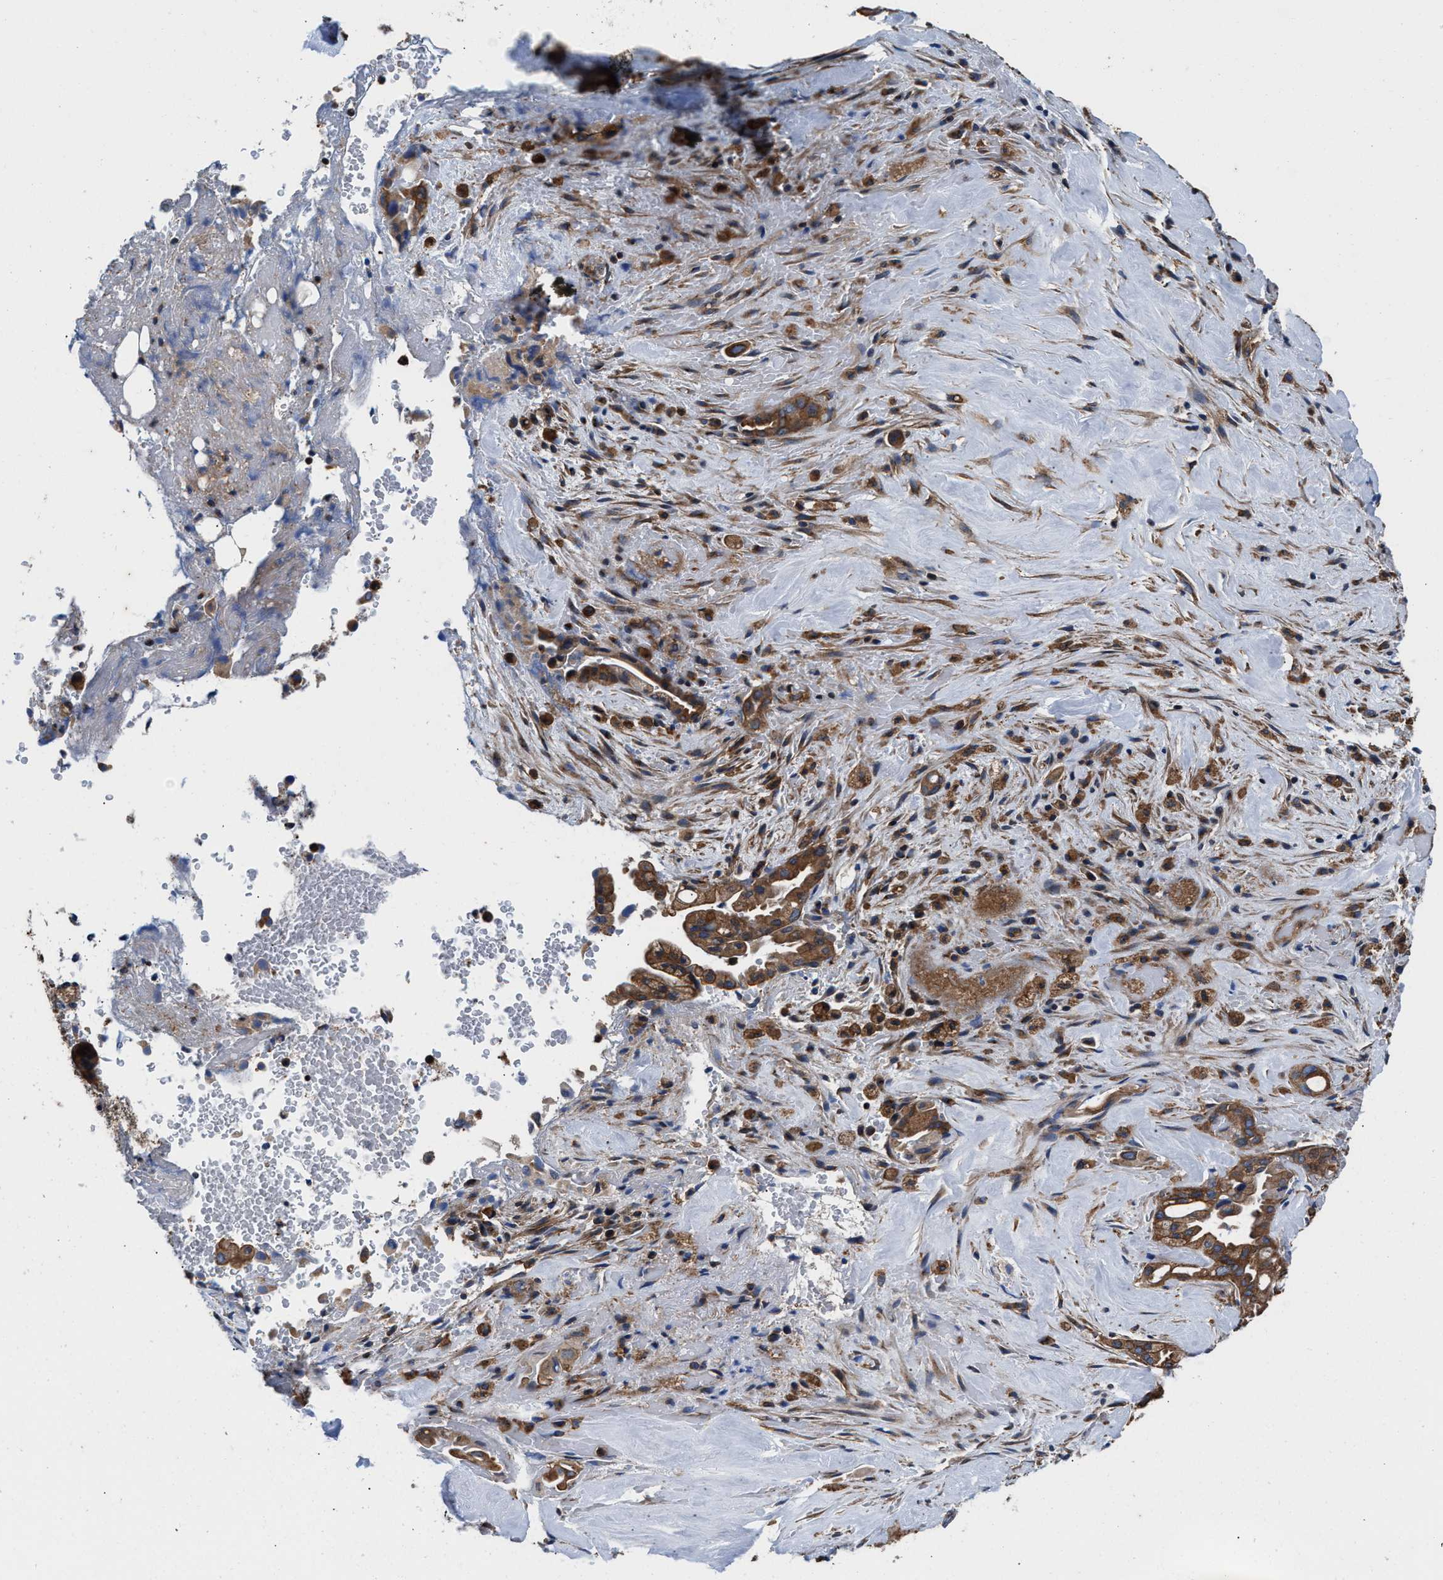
{"staining": {"intensity": "moderate", "quantity": ">75%", "location": "cytoplasmic/membranous"}, "tissue": "liver cancer", "cell_type": "Tumor cells", "image_type": "cancer", "snomed": [{"axis": "morphology", "description": "Cholangiocarcinoma"}, {"axis": "topography", "description": "Liver"}], "caption": "This photomicrograph displays immunohistochemistry (IHC) staining of human liver cancer, with medium moderate cytoplasmic/membranous staining in about >75% of tumor cells.", "gene": "PPP1R9B", "patient": {"sex": "female", "age": 68}}